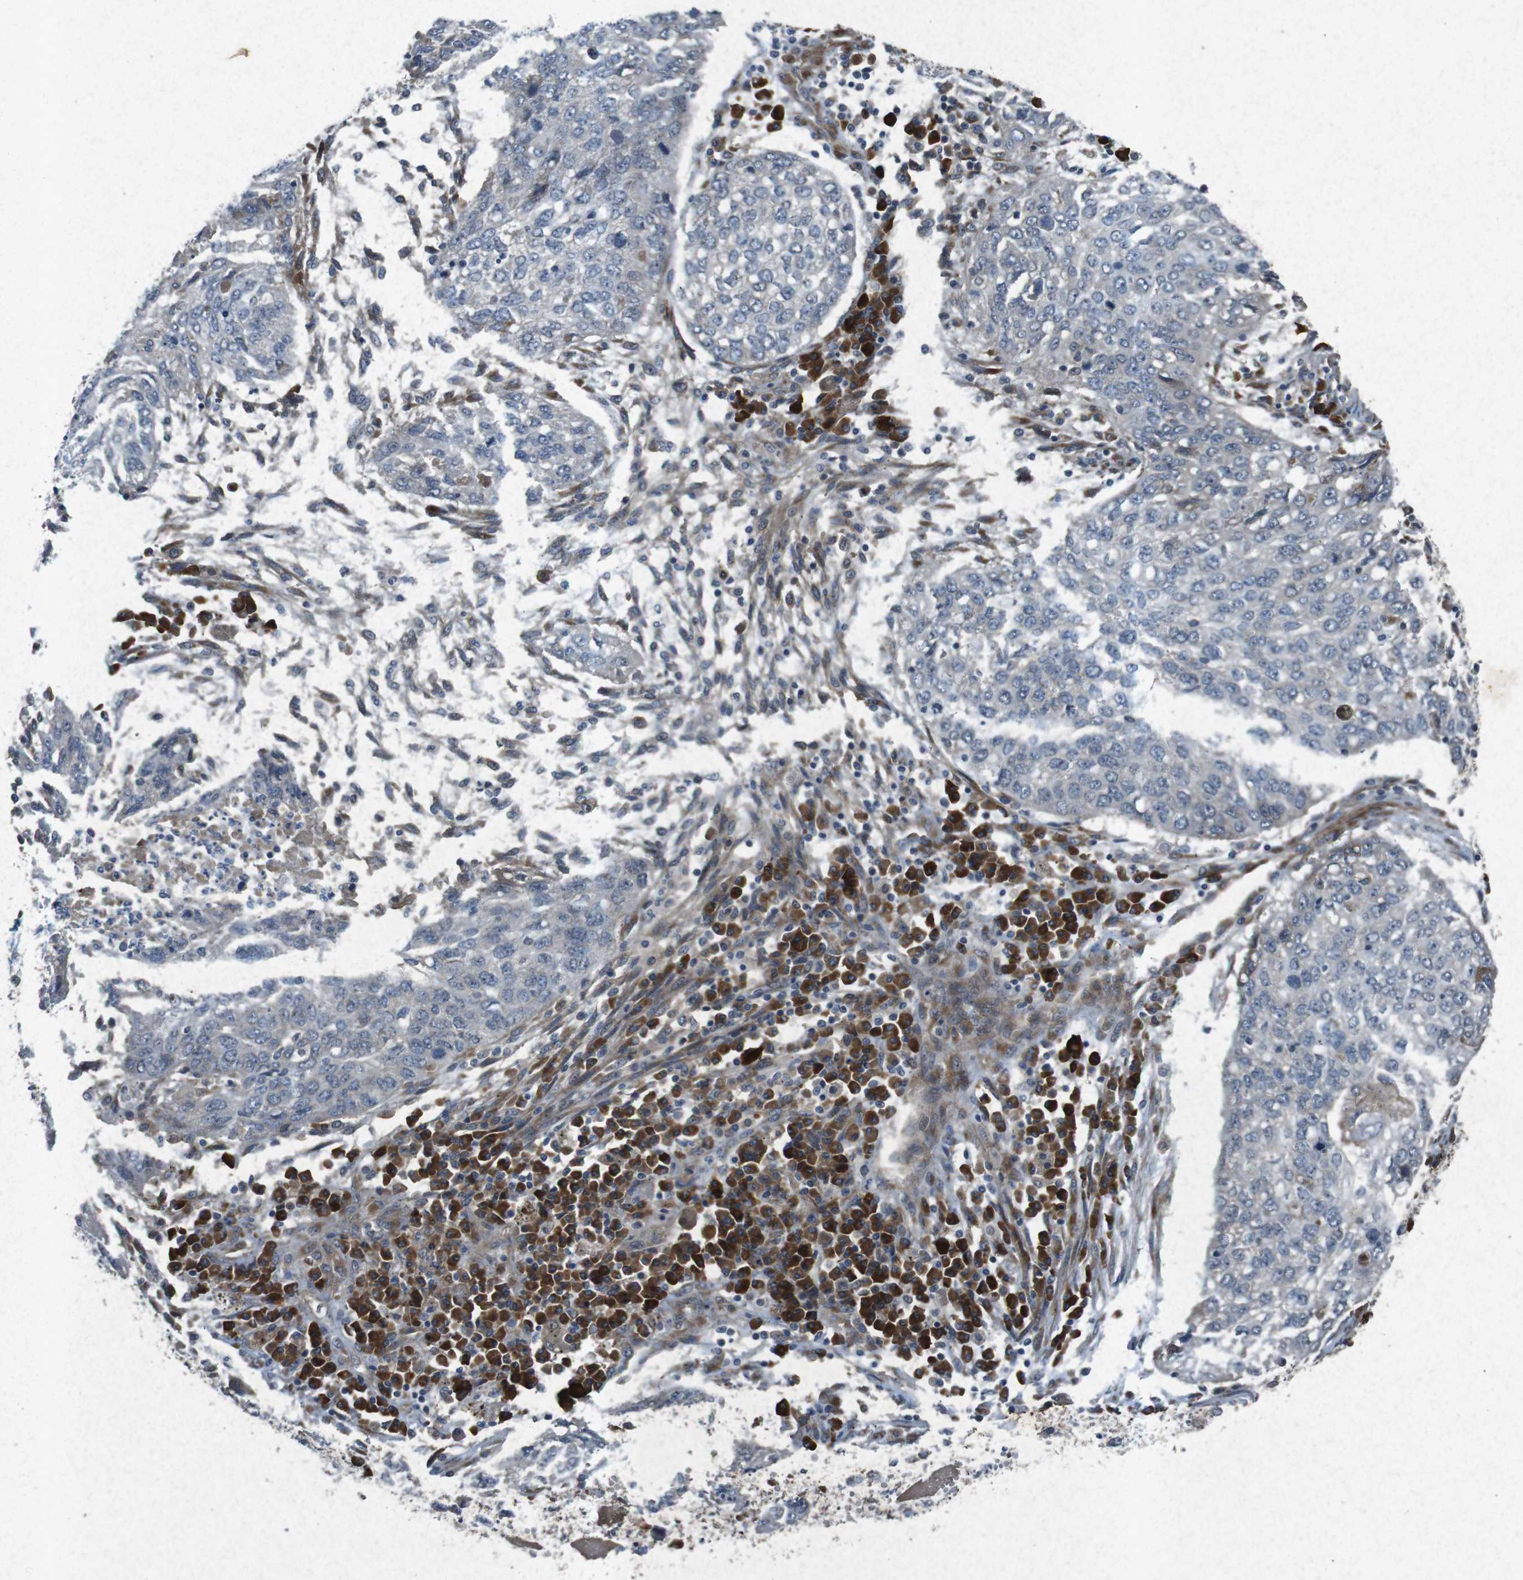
{"staining": {"intensity": "negative", "quantity": "none", "location": "none"}, "tissue": "lung cancer", "cell_type": "Tumor cells", "image_type": "cancer", "snomed": [{"axis": "morphology", "description": "Squamous cell carcinoma, NOS"}, {"axis": "topography", "description": "Lung"}], "caption": "IHC micrograph of lung cancer (squamous cell carcinoma) stained for a protein (brown), which exhibits no staining in tumor cells.", "gene": "FLCN", "patient": {"sex": "female", "age": 63}}